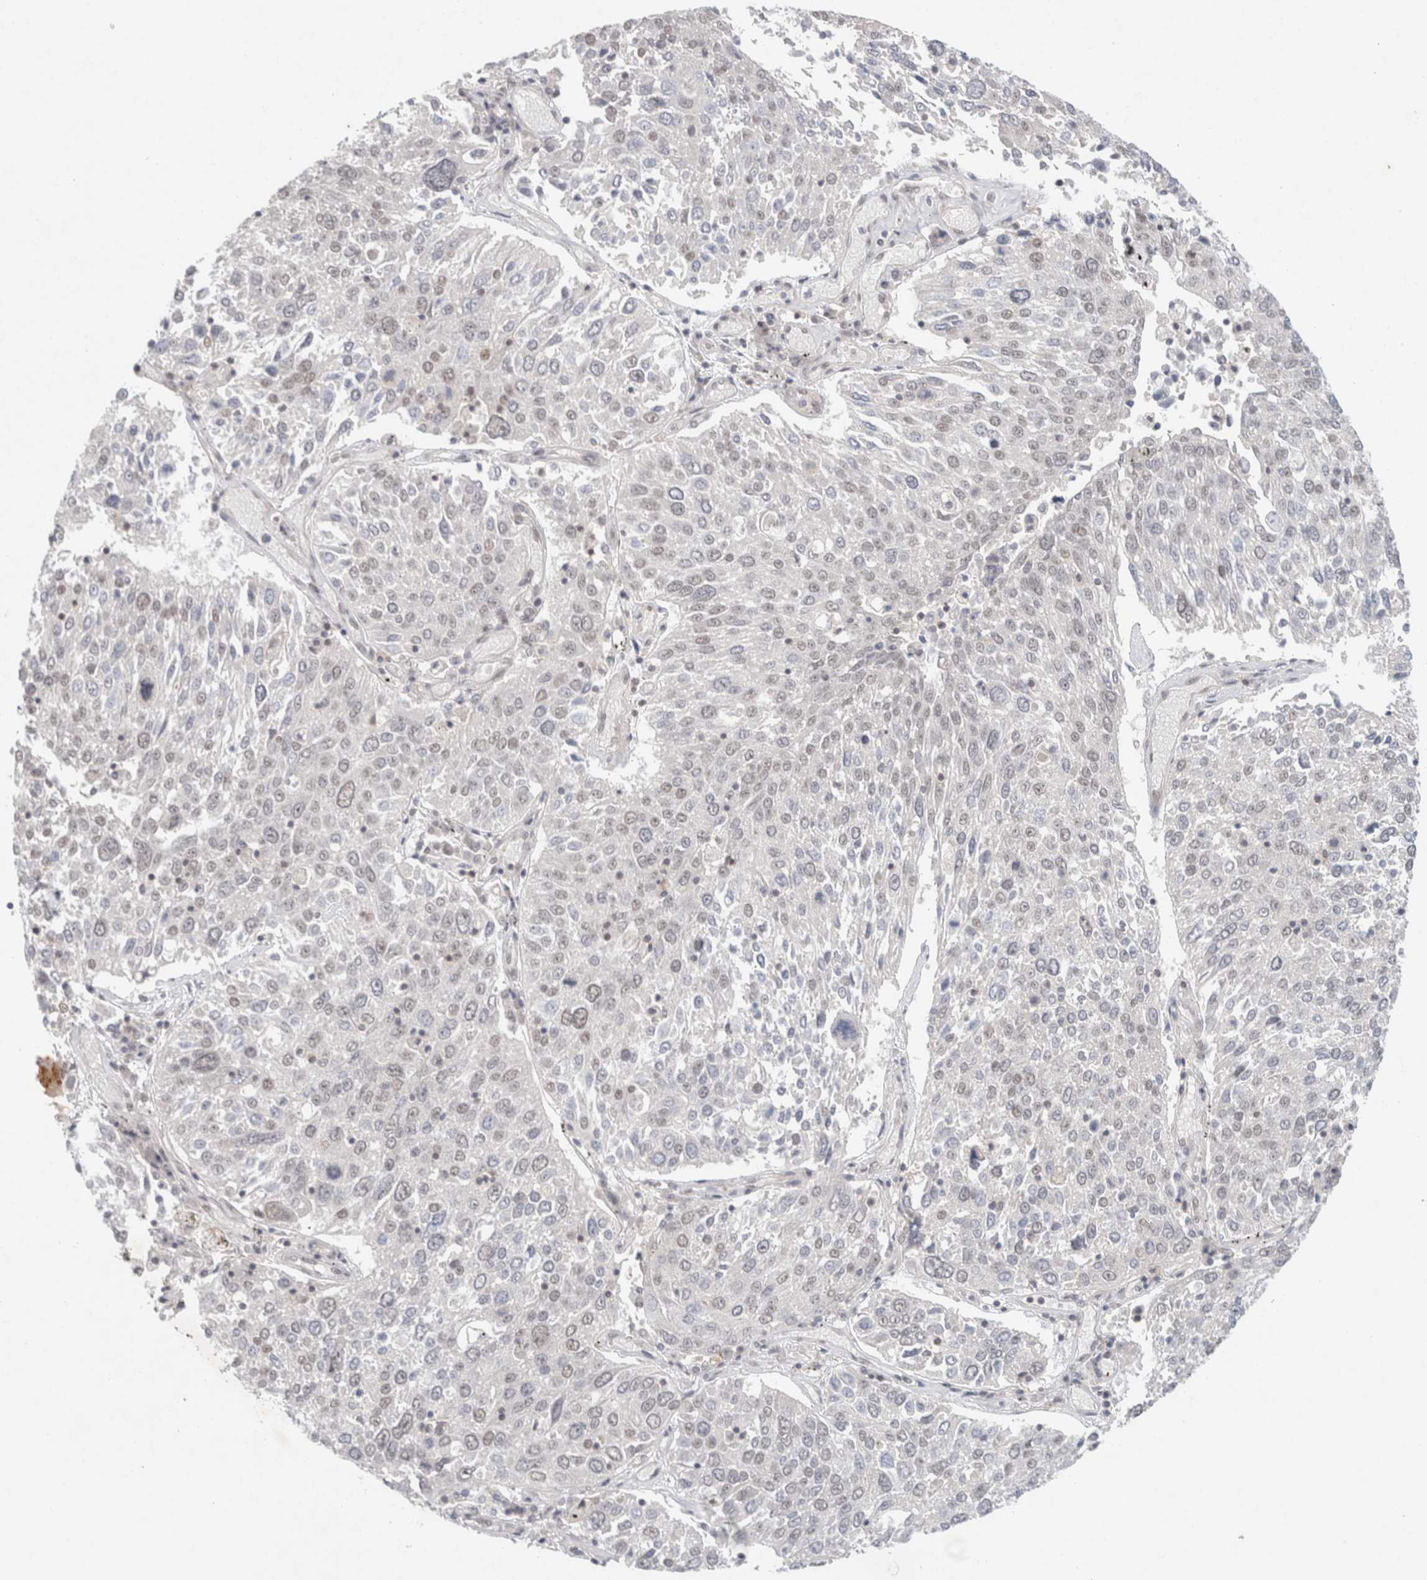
{"staining": {"intensity": "weak", "quantity": "<25%", "location": "nuclear"}, "tissue": "lung cancer", "cell_type": "Tumor cells", "image_type": "cancer", "snomed": [{"axis": "morphology", "description": "Squamous cell carcinoma, NOS"}, {"axis": "topography", "description": "Lung"}], "caption": "Human squamous cell carcinoma (lung) stained for a protein using IHC exhibits no positivity in tumor cells.", "gene": "FBXO42", "patient": {"sex": "male", "age": 65}}